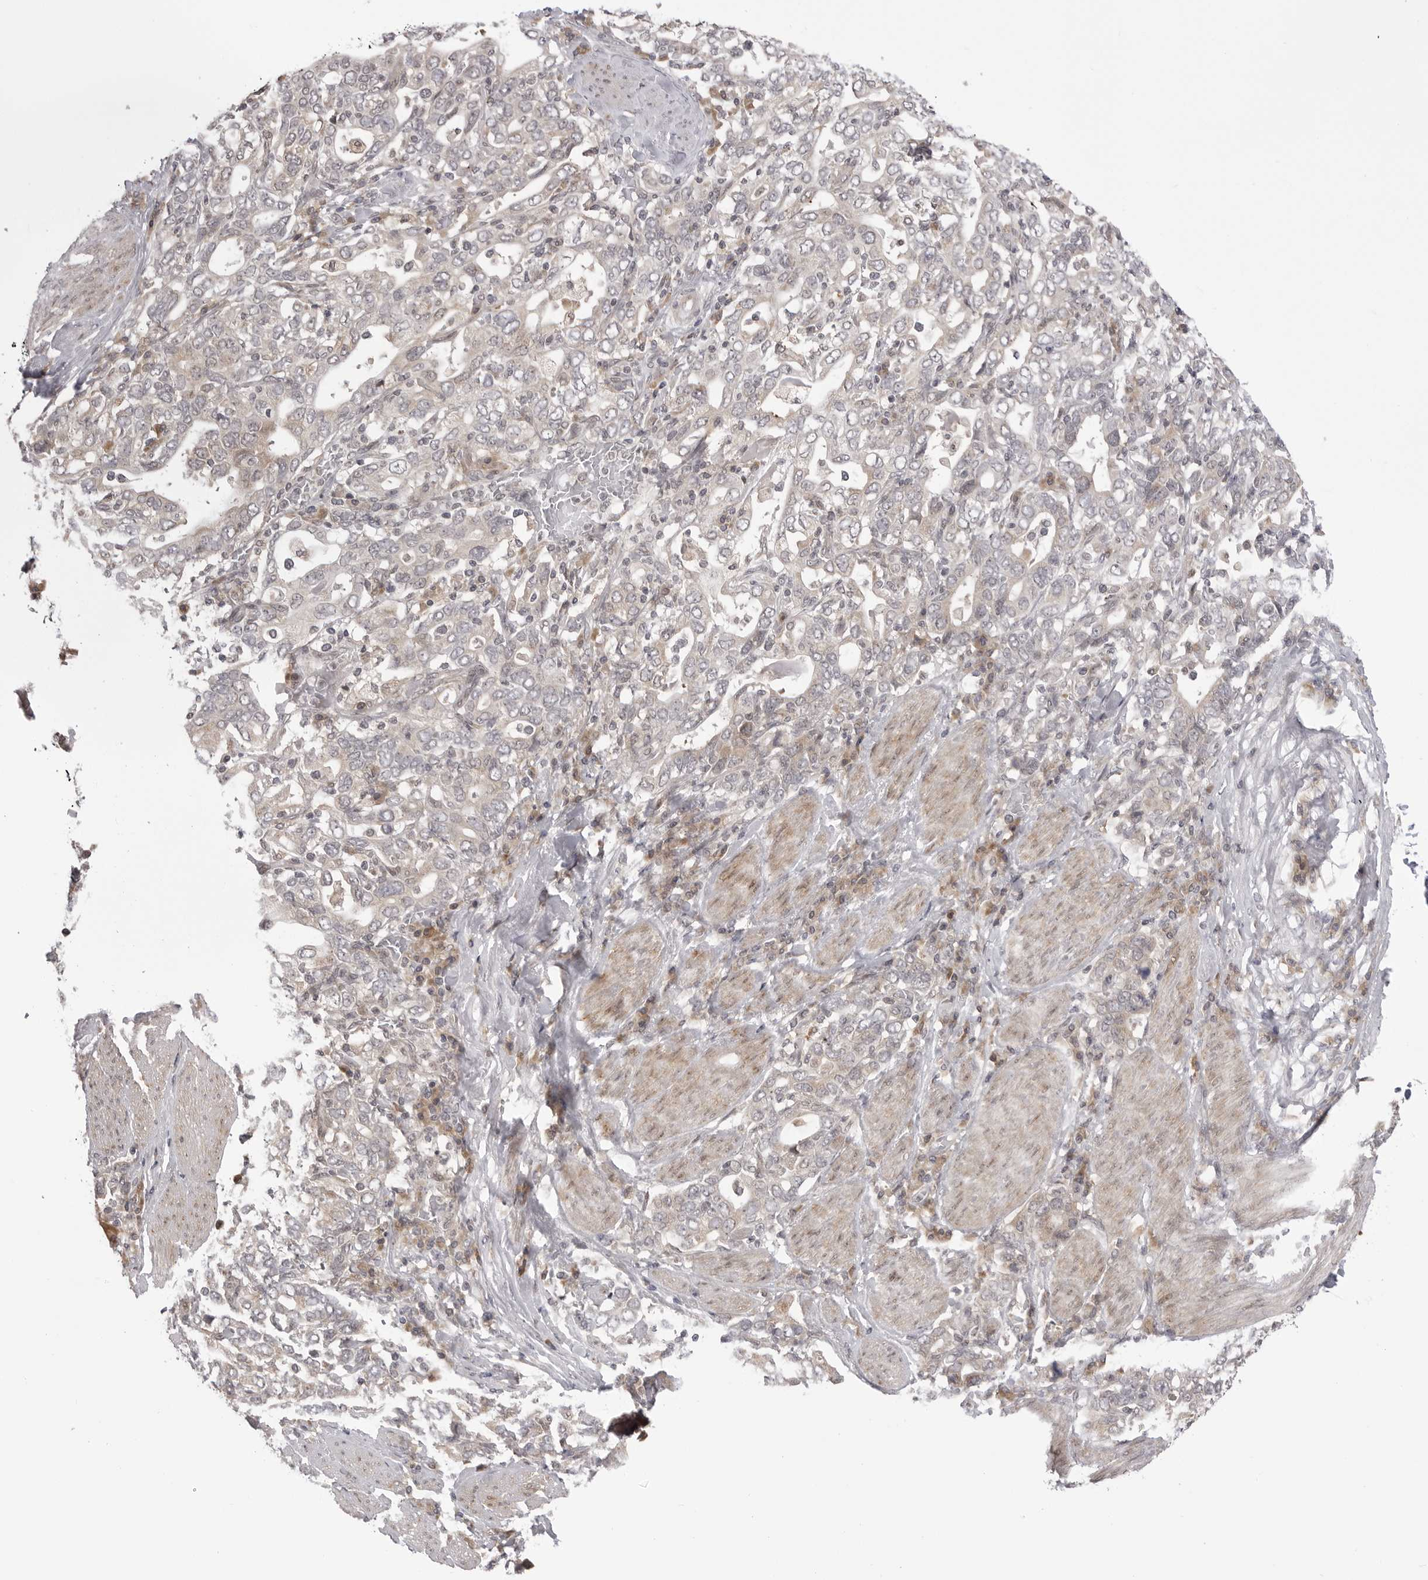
{"staining": {"intensity": "negative", "quantity": "none", "location": "none"}, "tissue": "stomach cancer", "cell_type": "Tumor cells", "image_type": "cancer", "snomed": [{"axis": "morphology", "description": "Adenocarcinoma, NOS"}, {"axis": "topography", "description": "Stomach, upper"}], "caption": "DAB (3,3'-diaminobenzidine) immunohistochemical staining of stomach cancer (adenocarcinoma) demonstrates no significant expression in tumor cells.", "gene": "PTK2B", "patient": {"sex": "male", "age": 62}}